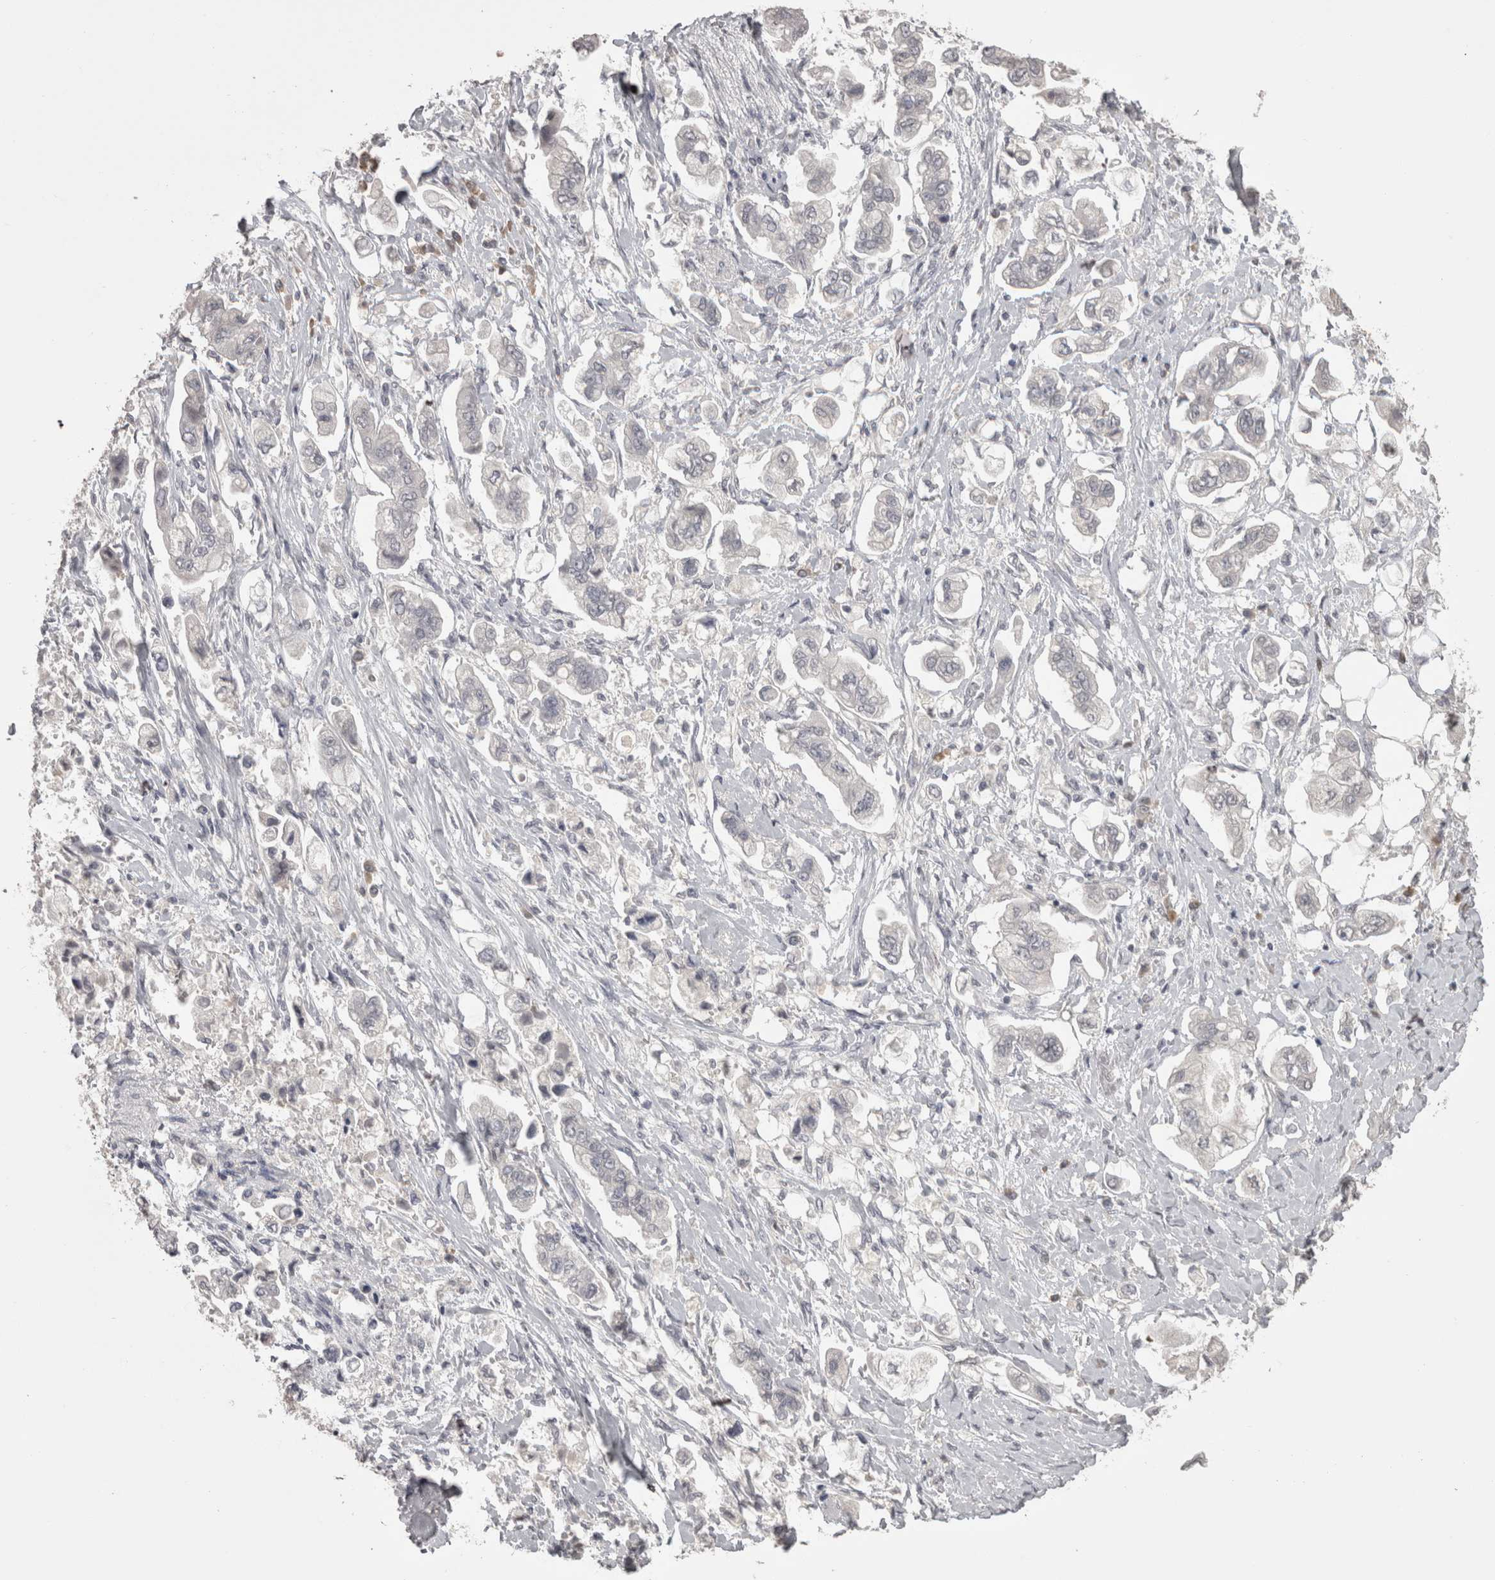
{"staining": {"intensity": "negative", "quantity": "none", "location": "none"}, "tissue": "stomach cancer", "cell_type": "Tumor cells", "image_type": "cancer", "snomed": [{"axis": "morphology", "description": "Adenocarcinoma, NOS"}, {"axis": "topography", "description": "Stomach"}], "caption": "High magnification brightfield microscopy of stomach cancer (adenocarcinoma) stained with DAB (brown) and counterstained with hematoxylin (blue): tumor cells show no significant staining. (DAB (3,3'-diaminobenzidine) immunohistochemistry (IHC) visualized using brightfield microscopy, high magnification).", "gene": "LAX1", "patient": {"sex": "male", "age": 62}}